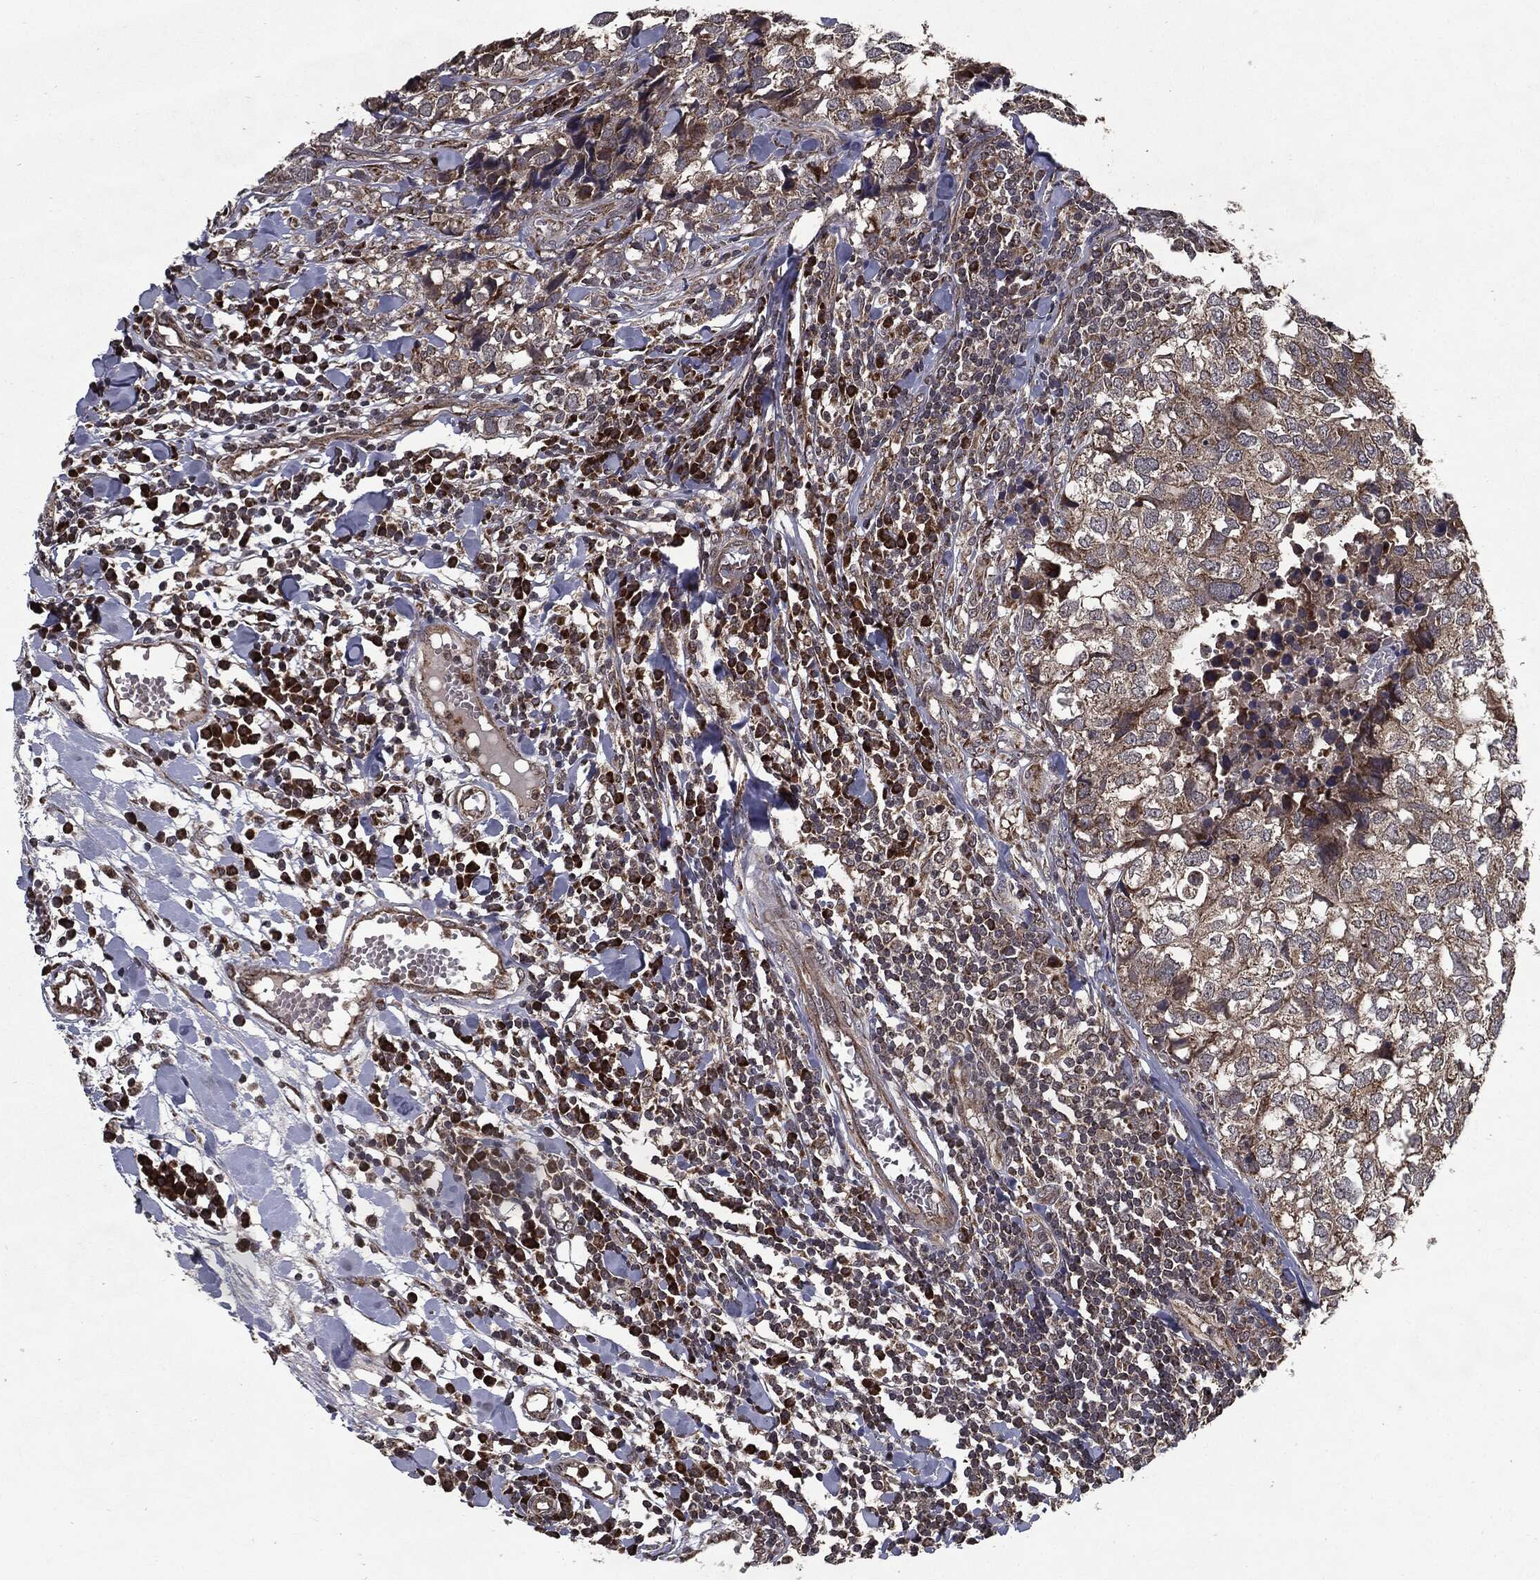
{"staining": {"intensity": "moderate", "quantity": ">75%", "location": "cytoplasmic/membranous"}, "tissue": "breast cancer", "cell_type": "Tumor cells", "image_type": "cancer", "snomed": [{"axis": "morphology", "description": "Duct carcinoma"}, {"axis": "topography", "description": "Breast"}], "caption": "An immunohistochemistry micrograph of neoplastic tissue is shown. Protein staining in brown highlights moderate cytoplasmic/membranous positivity in intraductal carcinoma (breast) within tumor cells. Nuclei are stained in blue.", "gene": "HDAC5", "patient": {"sex": "female", "age": 30}}